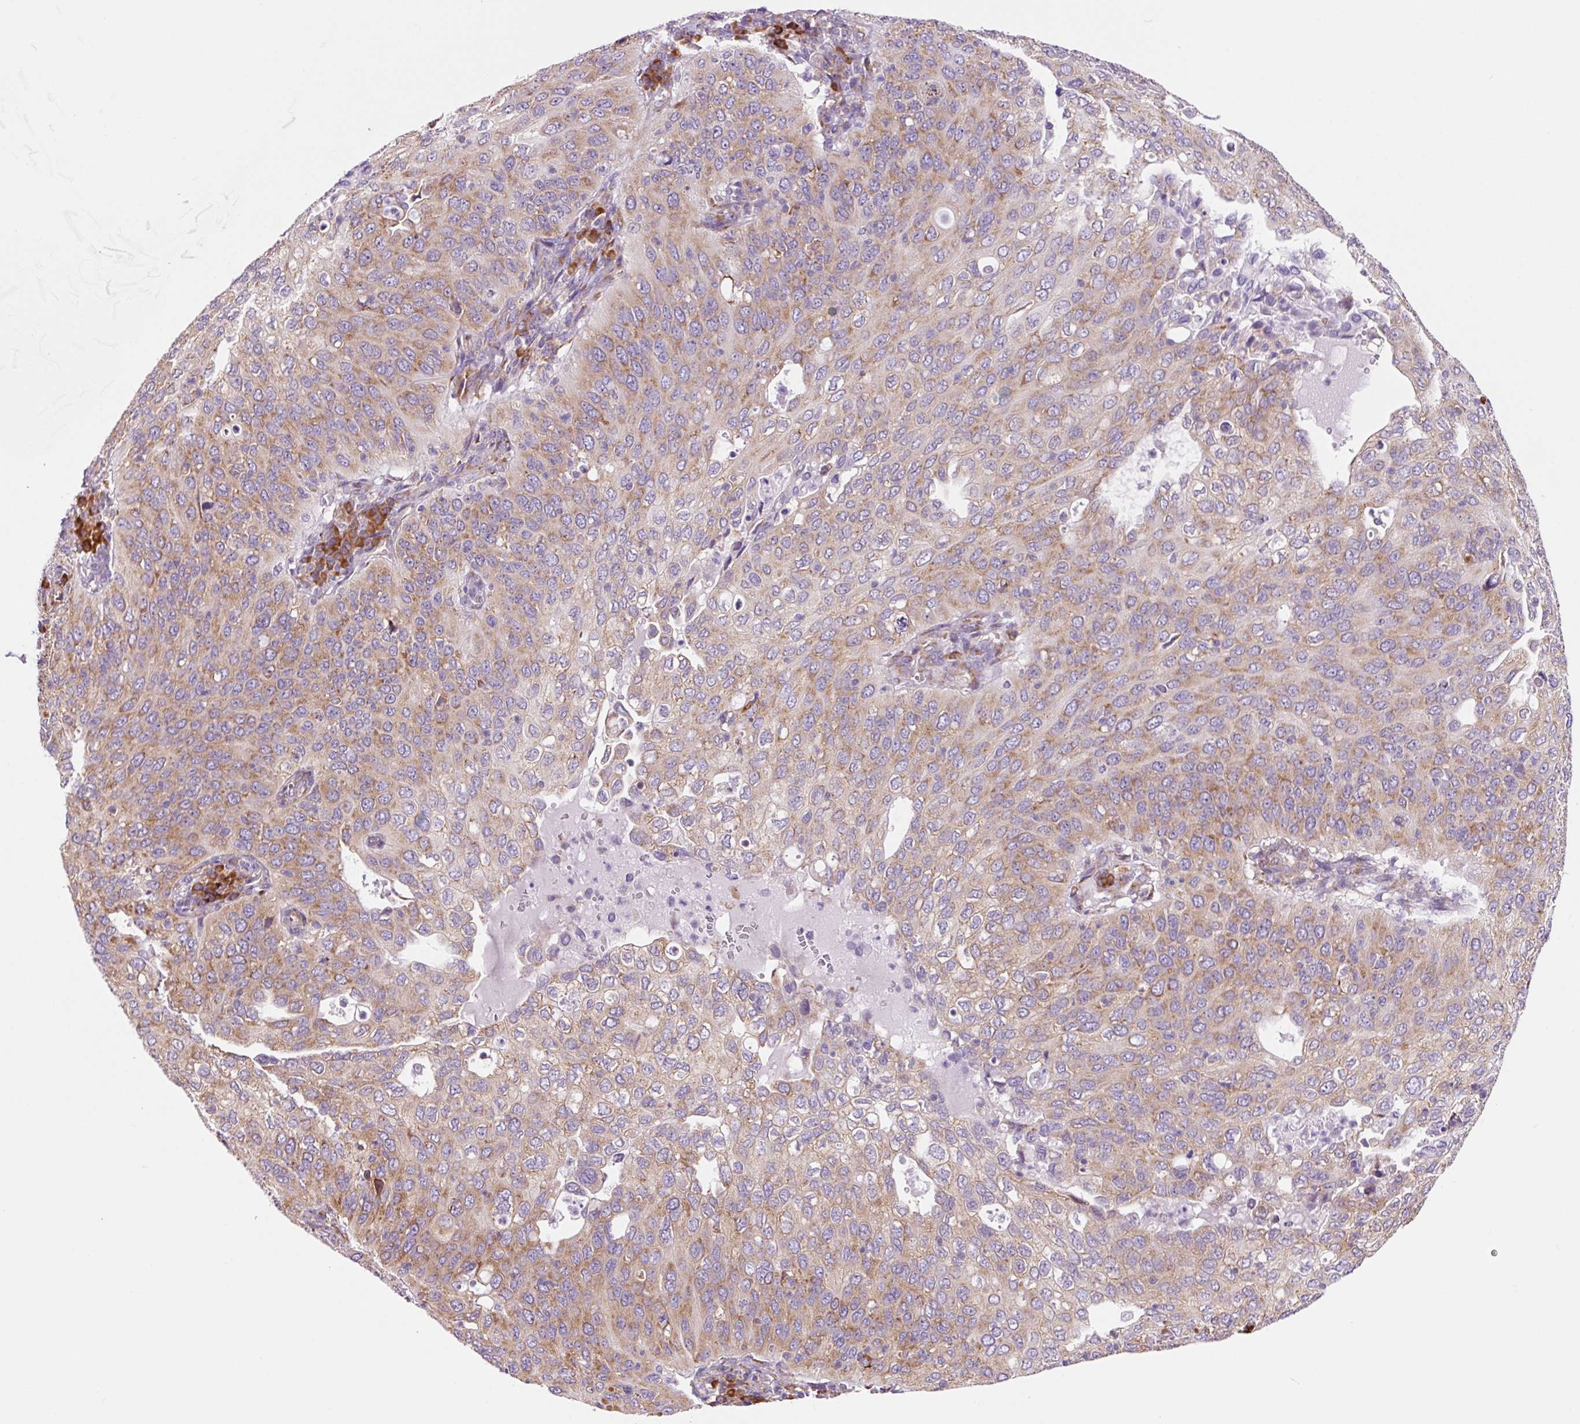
{"staining": {"intensity": "moderate", "quantity": ">75%", "location": "cytoplasmic/membranous"}, "tissue": "cervical cancer", "cell_type": "Tumor cells", "image_type": "cancer", "snomed": [{"axis": "morphology", "description": "Squamous cell carcinoma, NOS"}, {"axis": "topography", "description": "Cervix"}], "caption": "There is medium levels of moderate cytoplasmic/membranous expression in tumor cells of cervical cancer, as demonstrated by immunohistochemical staining (brown color).", "gene": "RPL41", "patient": {"sex": "female", "age": 36}}